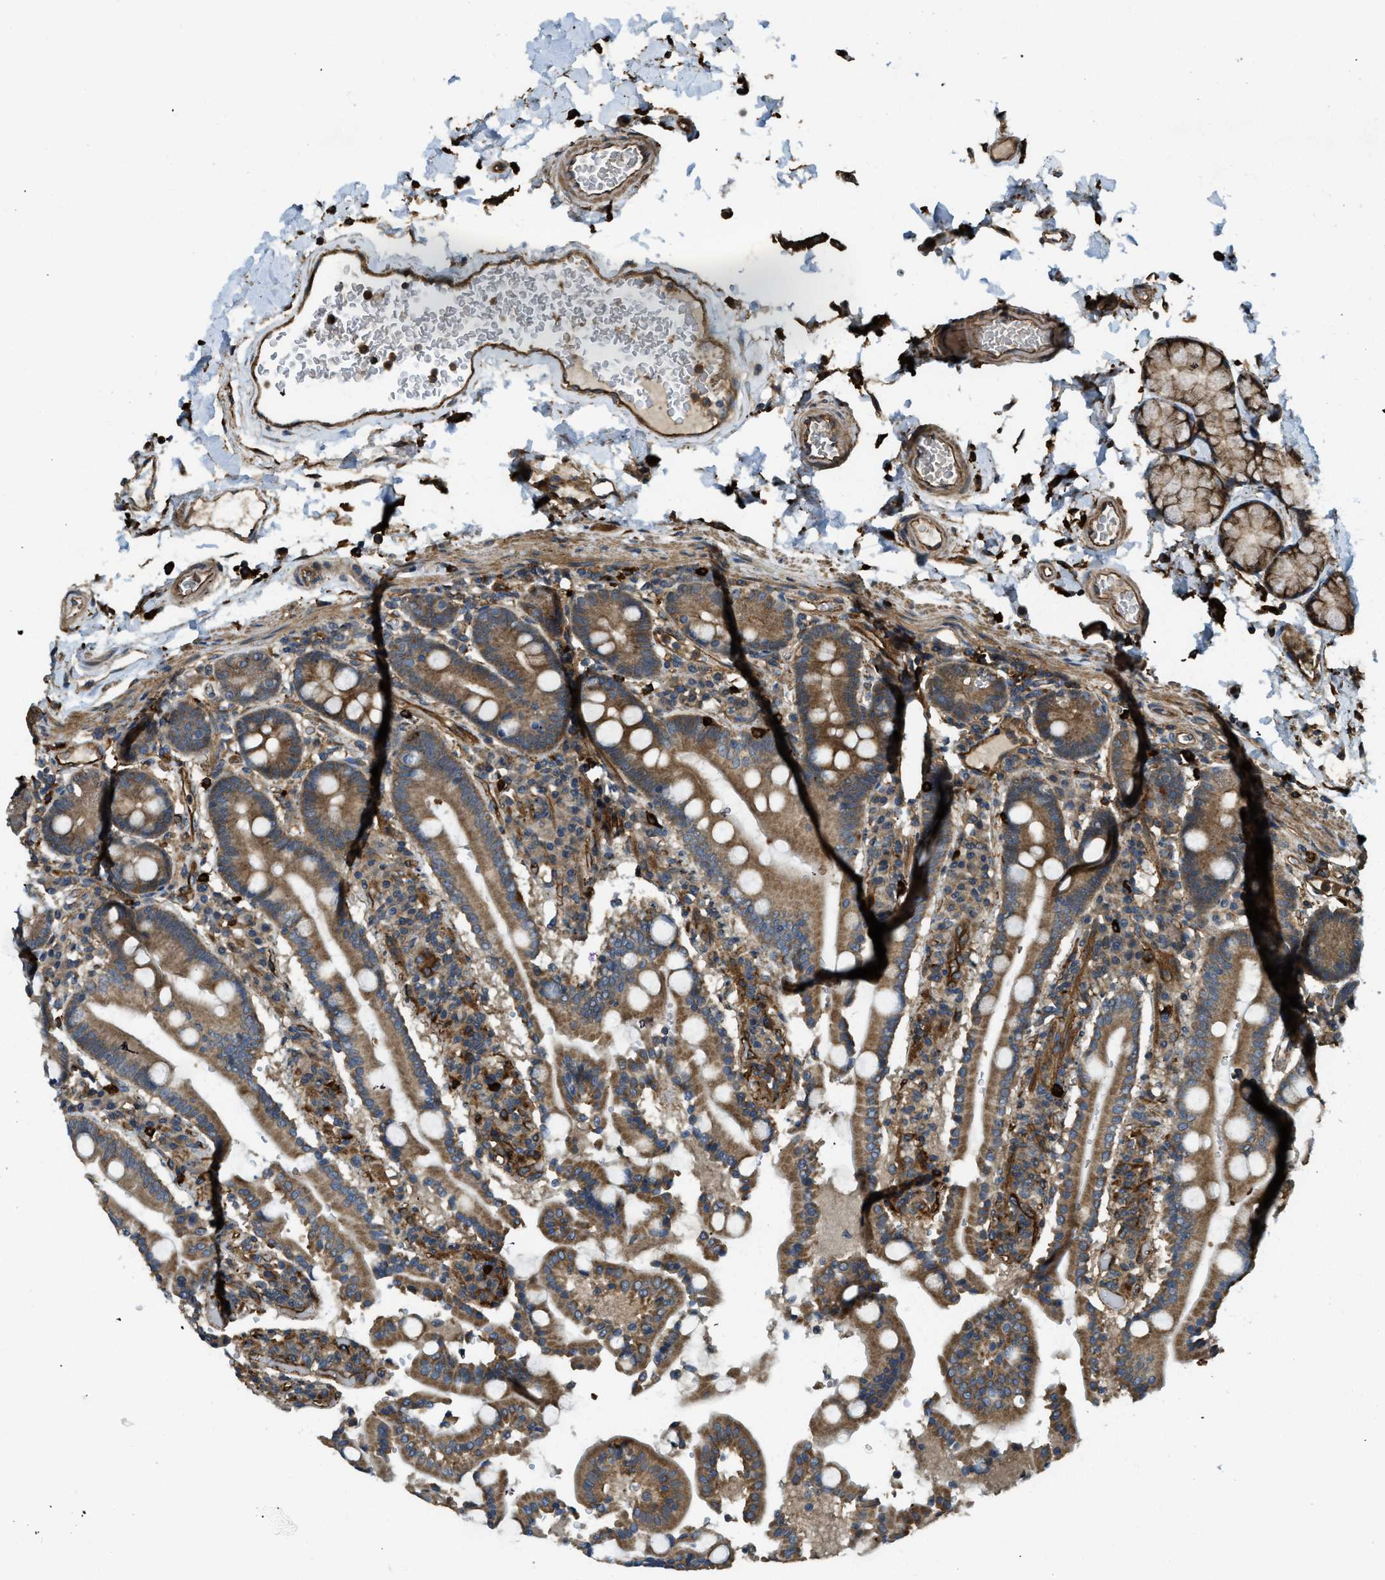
{"staining": {"intensity": "strong", "quantity": ">75%", "location": "cytoplasmic/membranous"}, "tissue": "duodenum", "cell_type": "Glandular cells", "image_type": "normal", "snomed": [{"axis": "morphology", "description": "Normal tissue, NOS"}, {"axis": "topography", "description": "Small intestine, NOS"}], "caption": "The immunohistochemical stain labels strong cytoplasmic/membranous expression in glandular cells of normal duodenum. (DAB = brown stain, brightfield microscopy at high magnification).", "gene": "BAG4", "patient": {"sex": "female", "age": 71}}